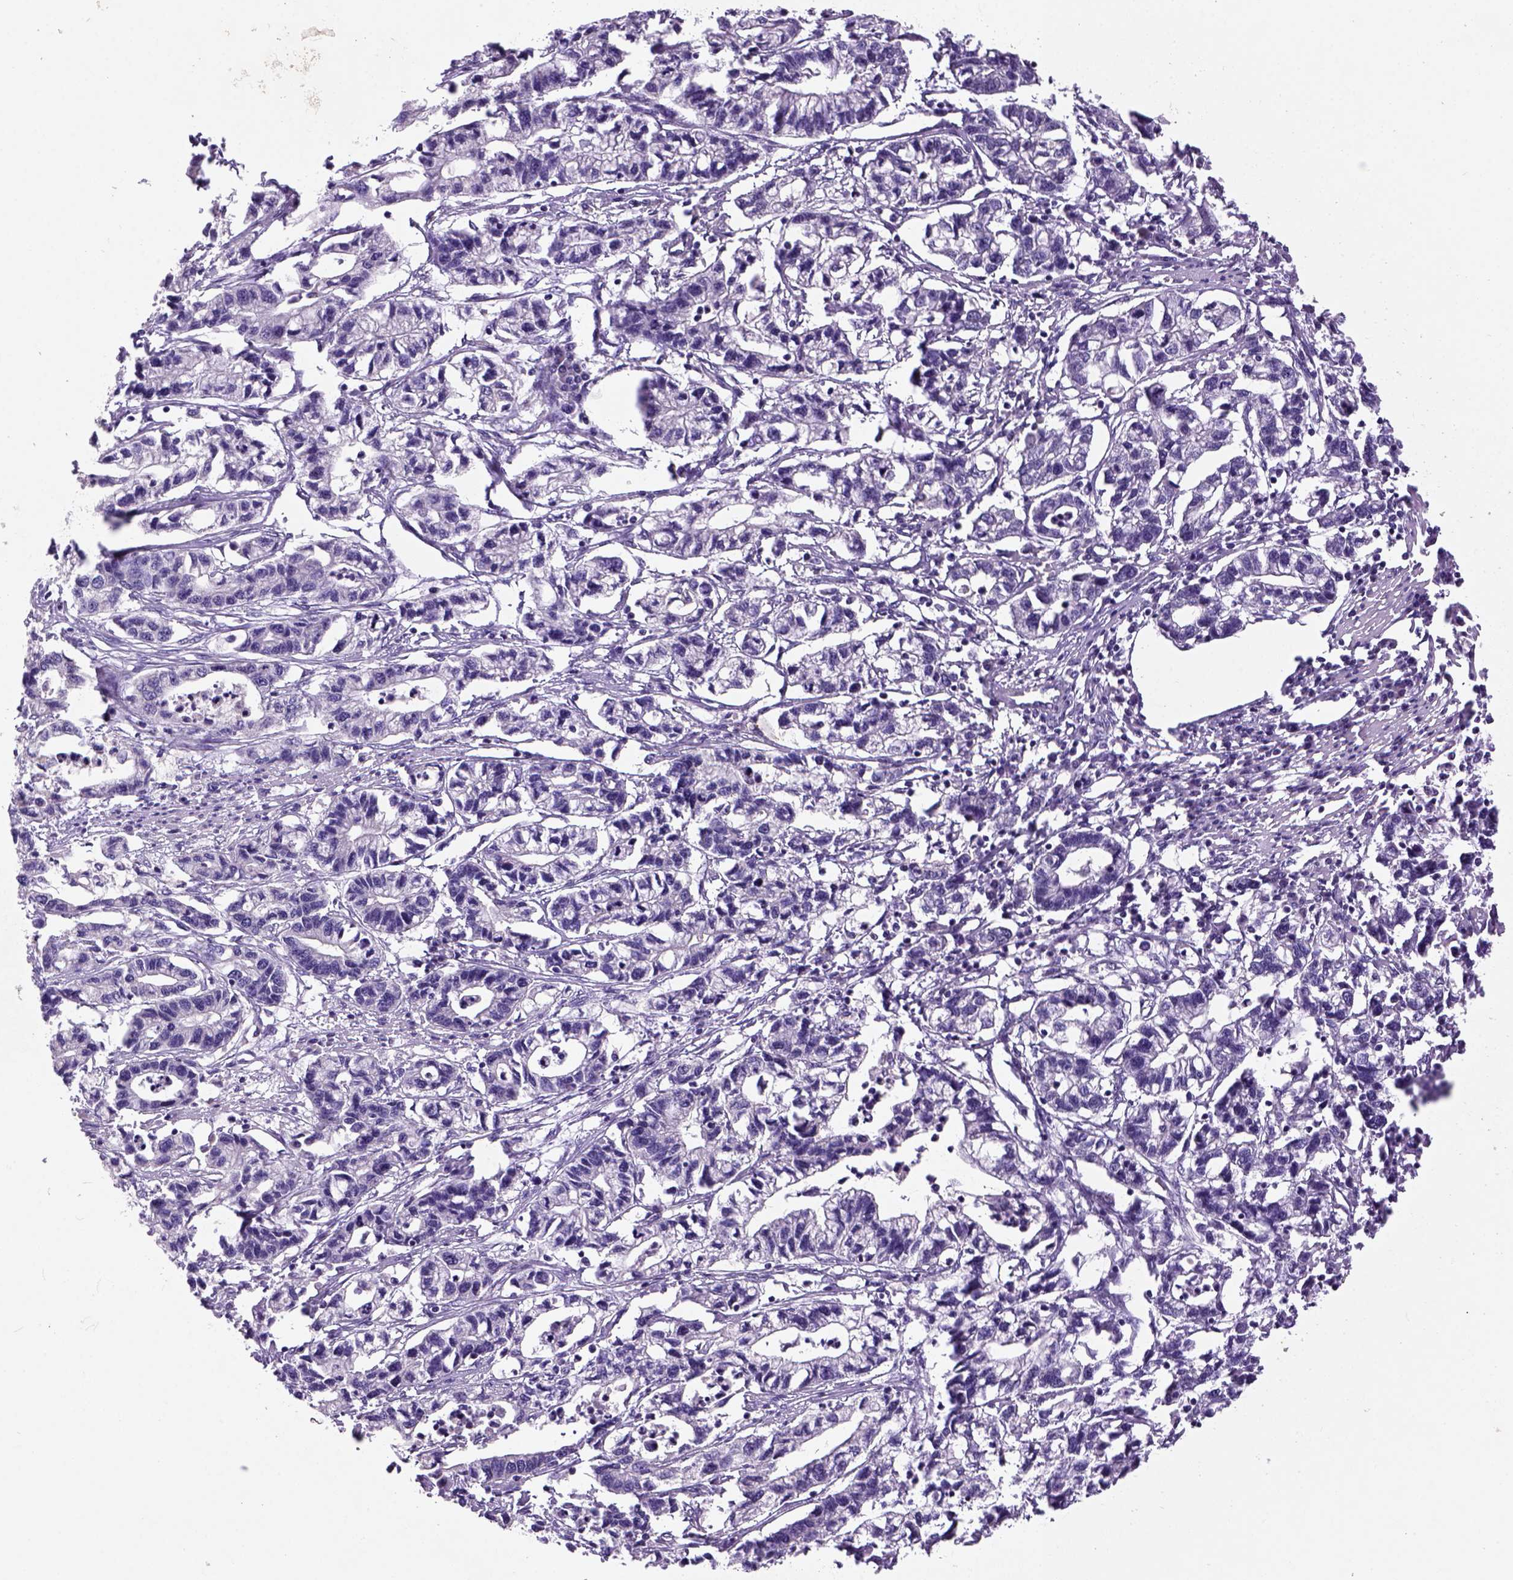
{"staining": {"intensity": "negative", "quantity": "none", "location": "none"}, "tissue": "stomach cancer", "cell_type": "Tumor cells", "image_type": "cancer", "snomed": [{"axis": "morphology", "description": "Adenocarcinoma, NOS"}, {"axis": "topography", "description": "Stomach"}], "caption": "Tumor cells show no significant positivity in stomach cancer (adenocarcinoma). Nuclei are stained in blue.", "gene": "NLGN2", "patient": {"sex": "male", "age": 83}}